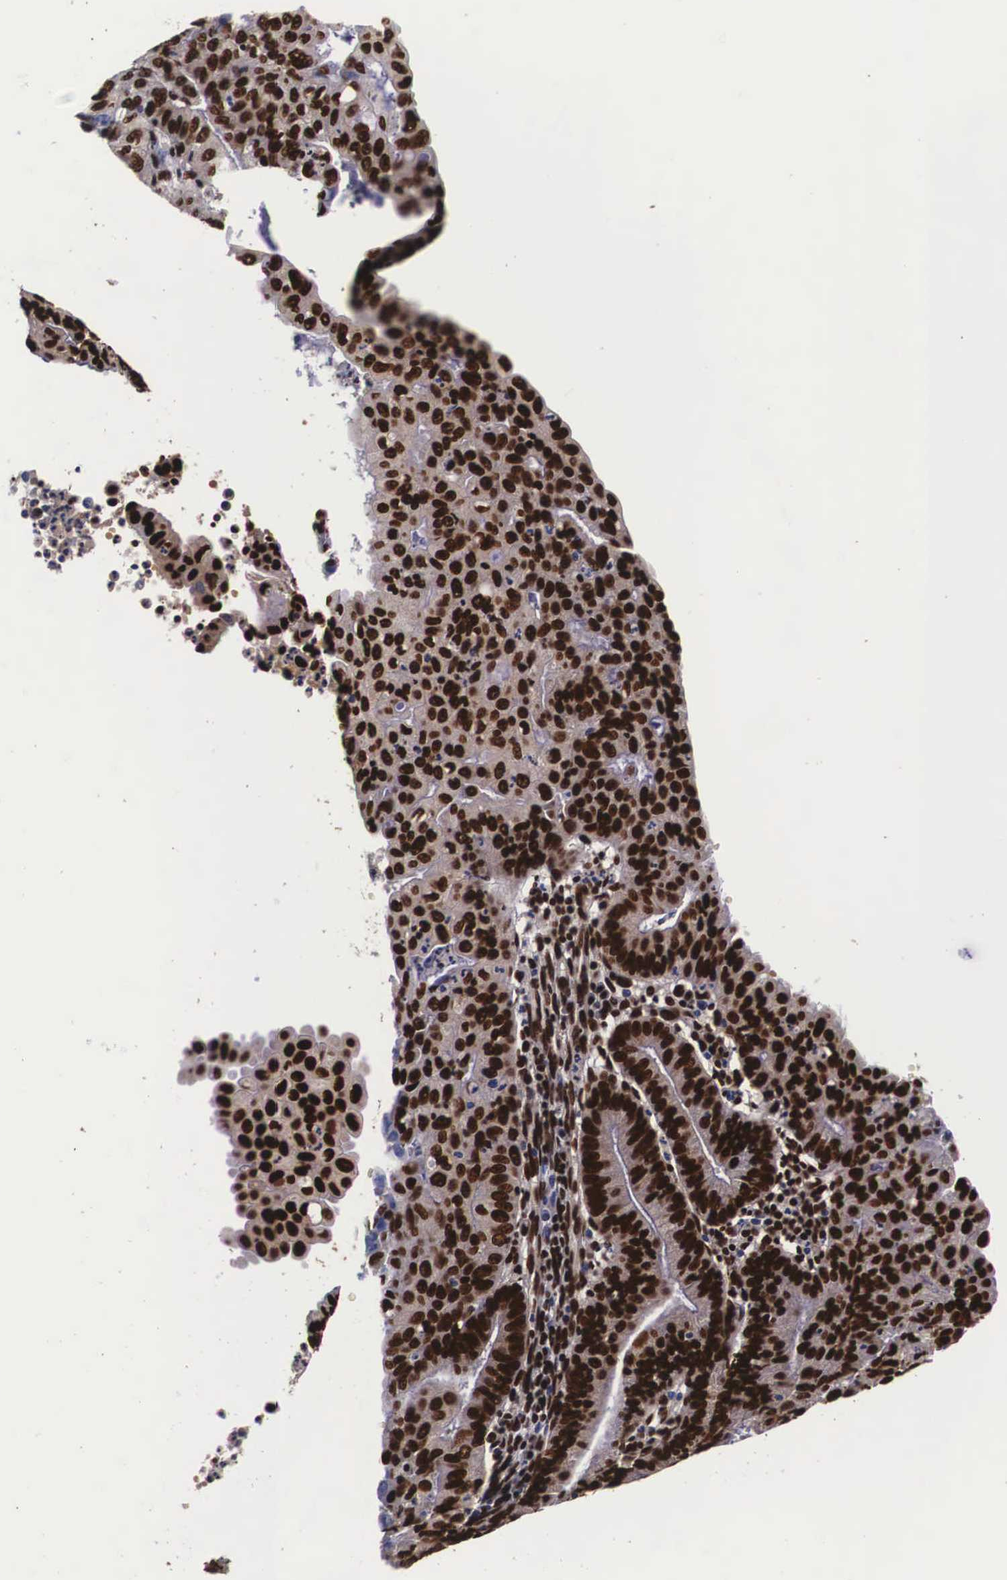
{"staining": {"intensity": "strong", "quantity": ">75%", "location": "cytoplasmic/membranous,nuclear"}, "tissue": "endometrial cancer", "cell_type": "Tumor cells", "image_type": "cancer", "snomed": [{"axis": "morphology", "description": "Adenocarcinoma, NOS"}, {"axis": "topography", "description": "Endometrium"}], "caption": "Immunohistochemistry micrograph of endometrial adenocarcinoma stained for a protein (brown), which displays high levels of strong cytoplasmic/membranous and nuclear positivity in approximately >75% of tumor cells.", "gene": "PABPN1", "patient": {"sex": "female", "age": 60}}